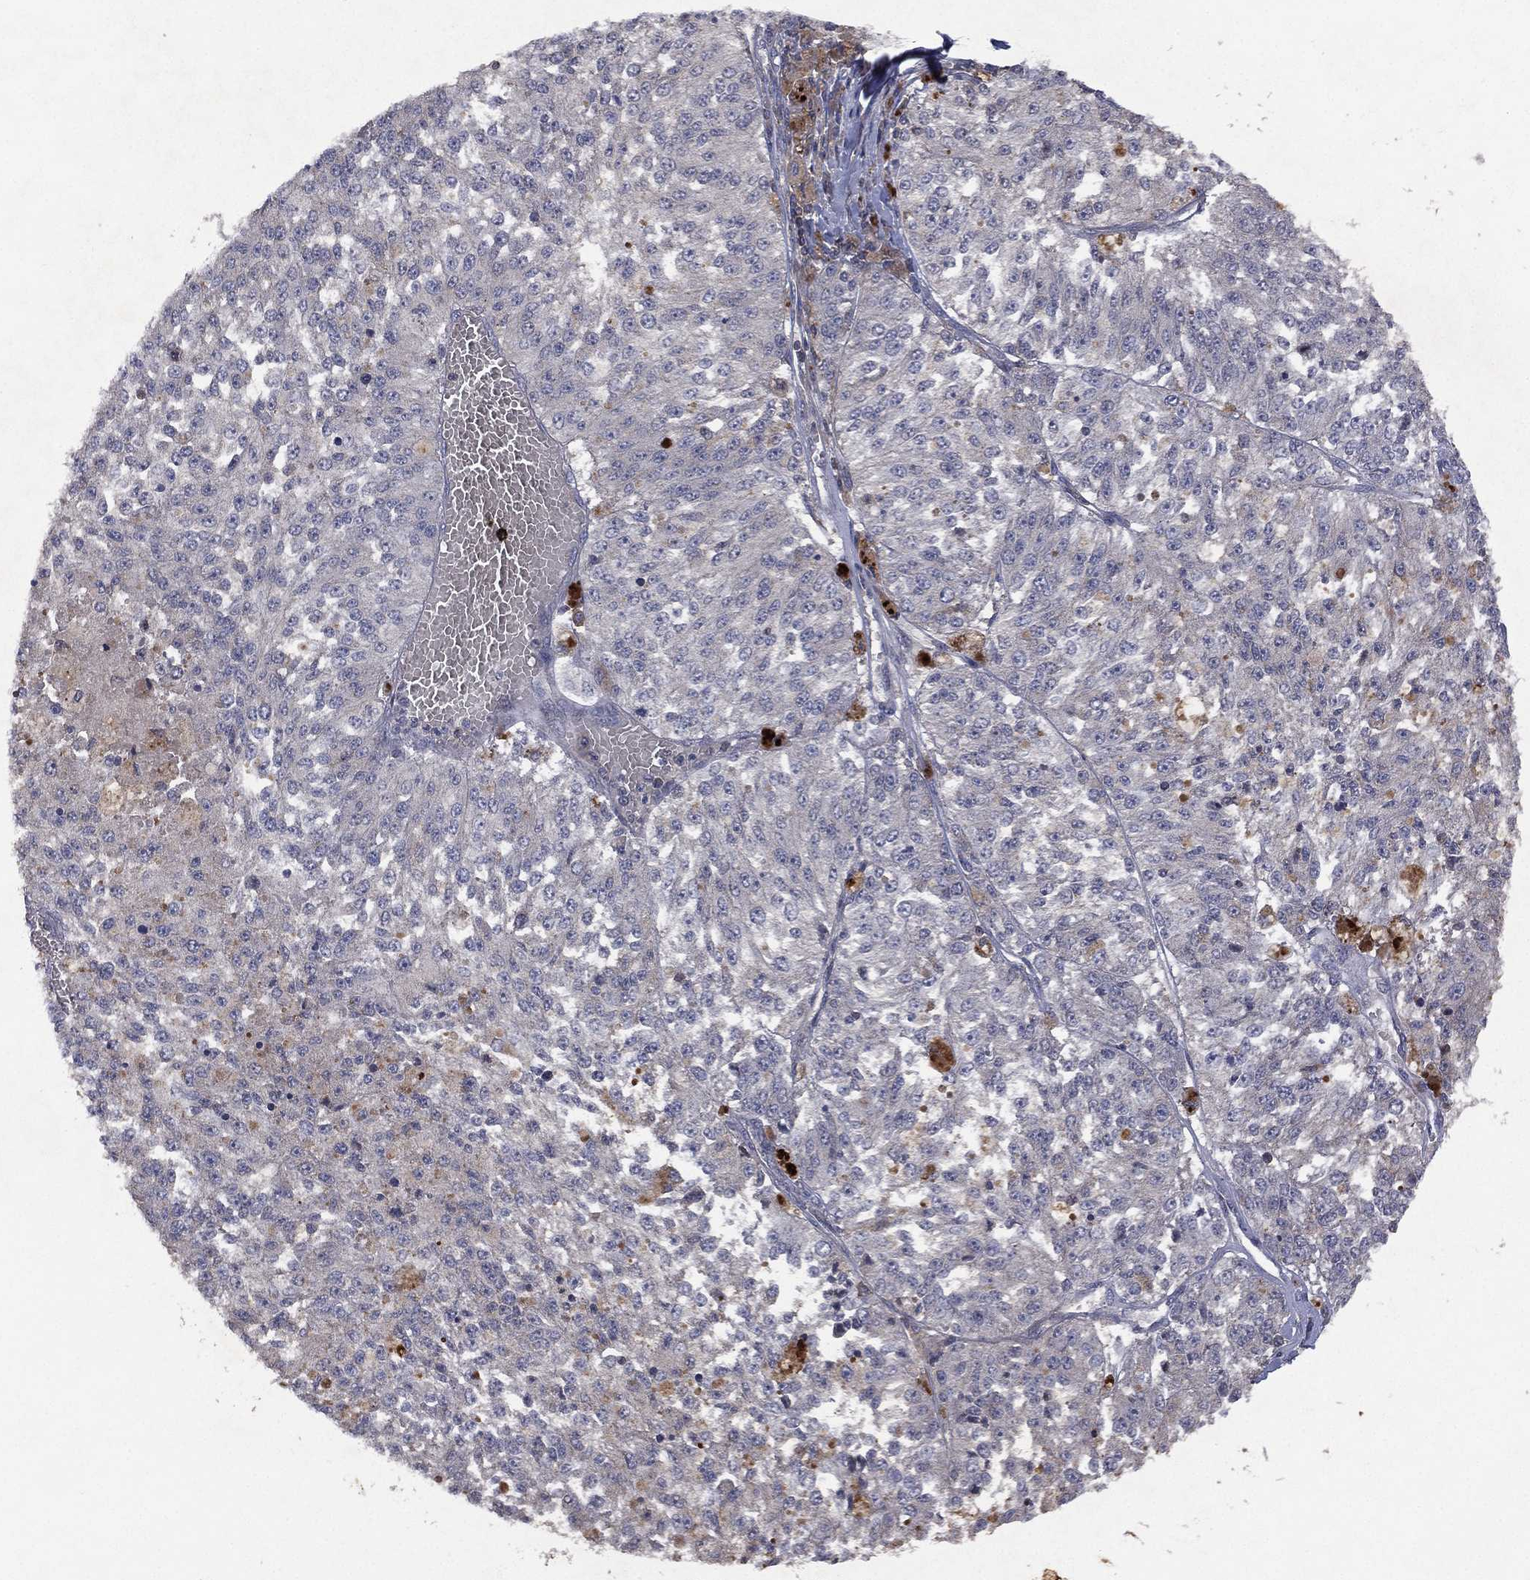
{"staining": {"intensity": "negative", "quantity": "none", "location": "none"}, "tissue": "melanoma", "cell_type": "Tumor cells", "image_type": "cancer", "snomed": [{"axis": "morphology", "description": "Malignant melanoma, Metastatic site"}, {"axis": "topography", "description": "Lymph node"}], "caption": "Tumor cells are negative for protein expression in human malignant melanoma (metastatic site).", "gene": "DOCK8", "patient": {"sex": "female", "age": 64}}